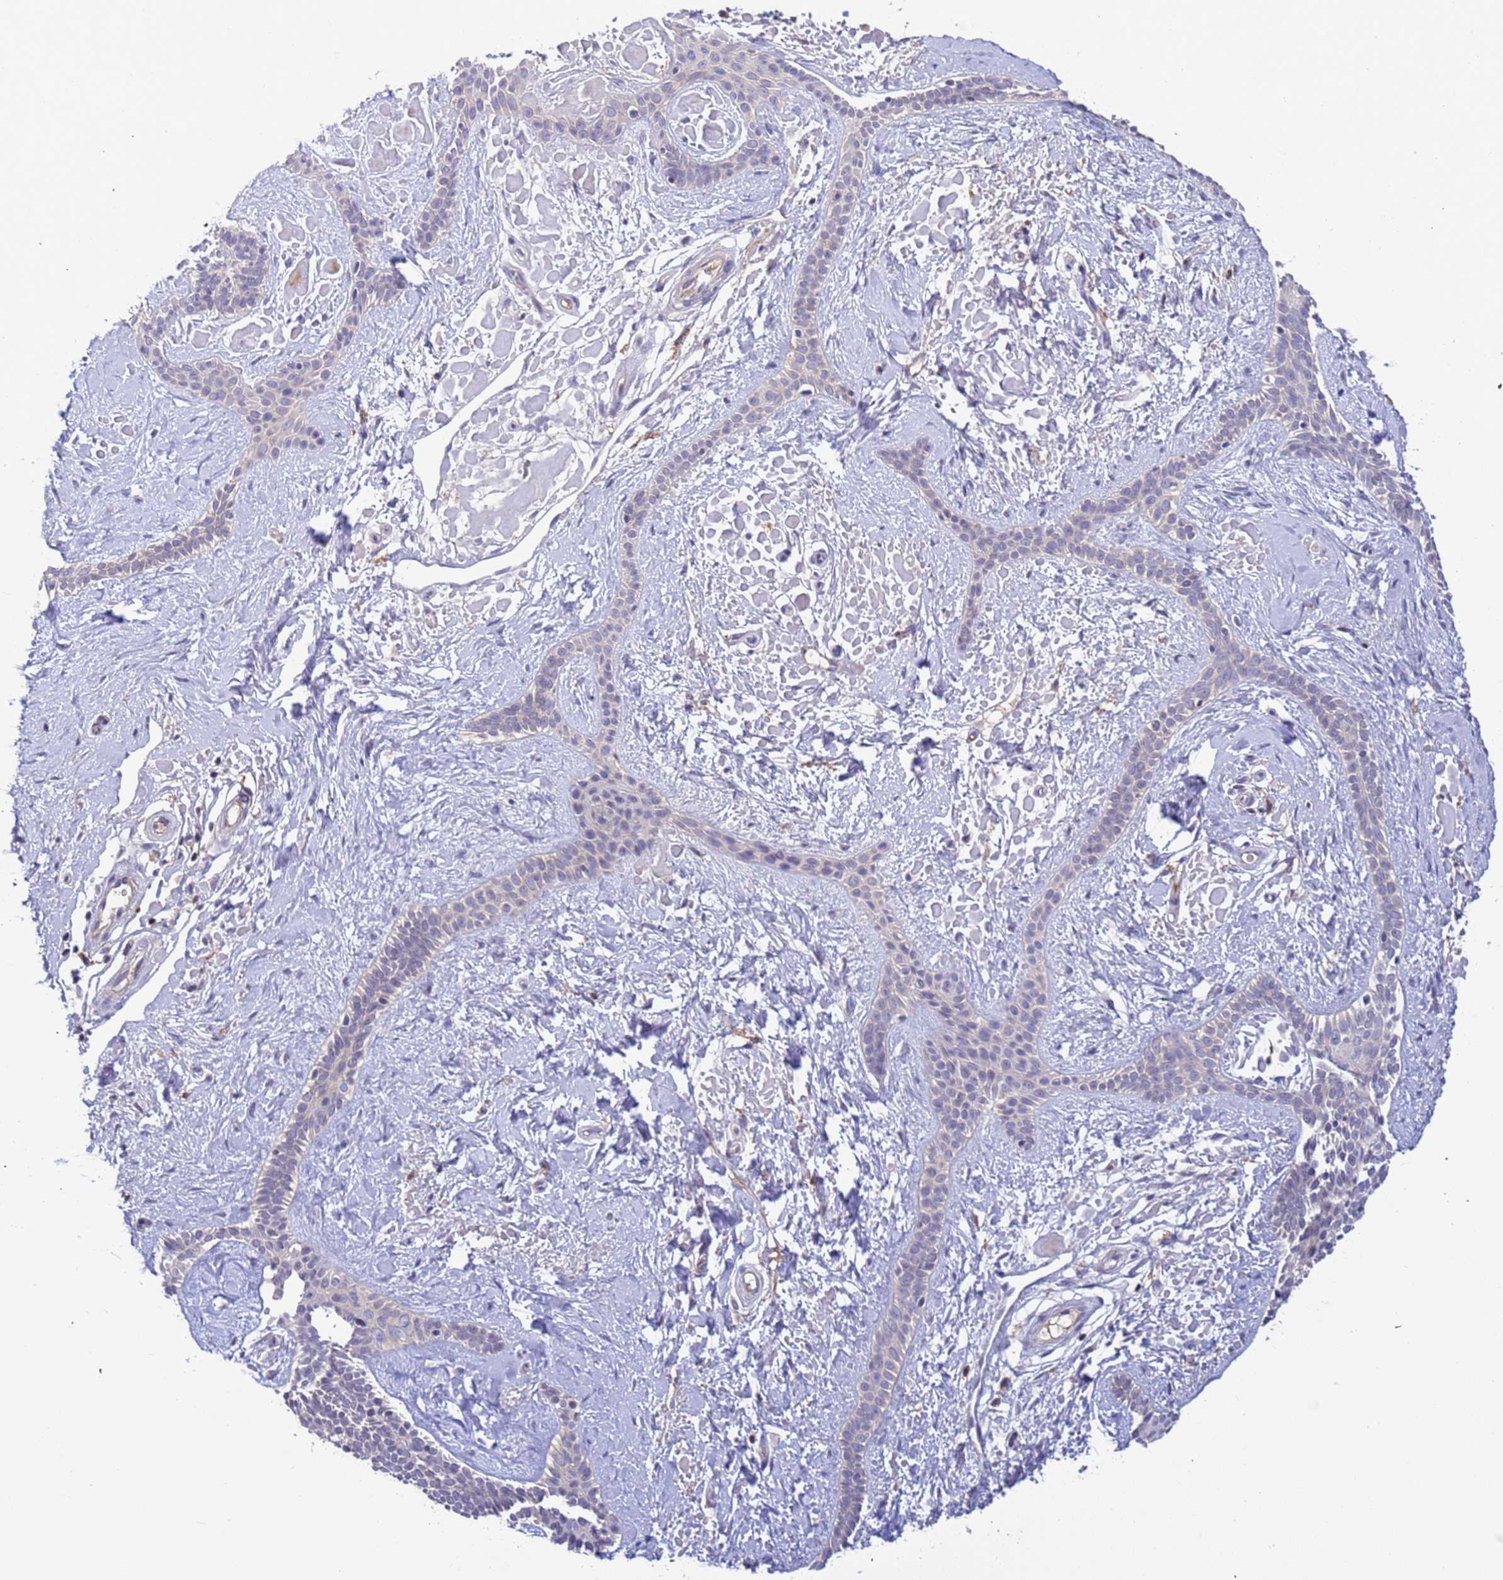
{"staining": {"intensity": "negative", "quantity": "none", "location": "none"}, "tissue": "skin cancer", "cell_type": "Tumor cells", "image_type": "cancer", "snomed": [{"axis": "morphology", "description": "Basal cell carcinoma"}, {"axis": "topography", "description": "Skin"}], "caption": "Tumor cells are negative for protein expression in human basal cell carcinoma (skin).", "gene": "AMPD3", "patient": {"sex": "male", "age": 78}}